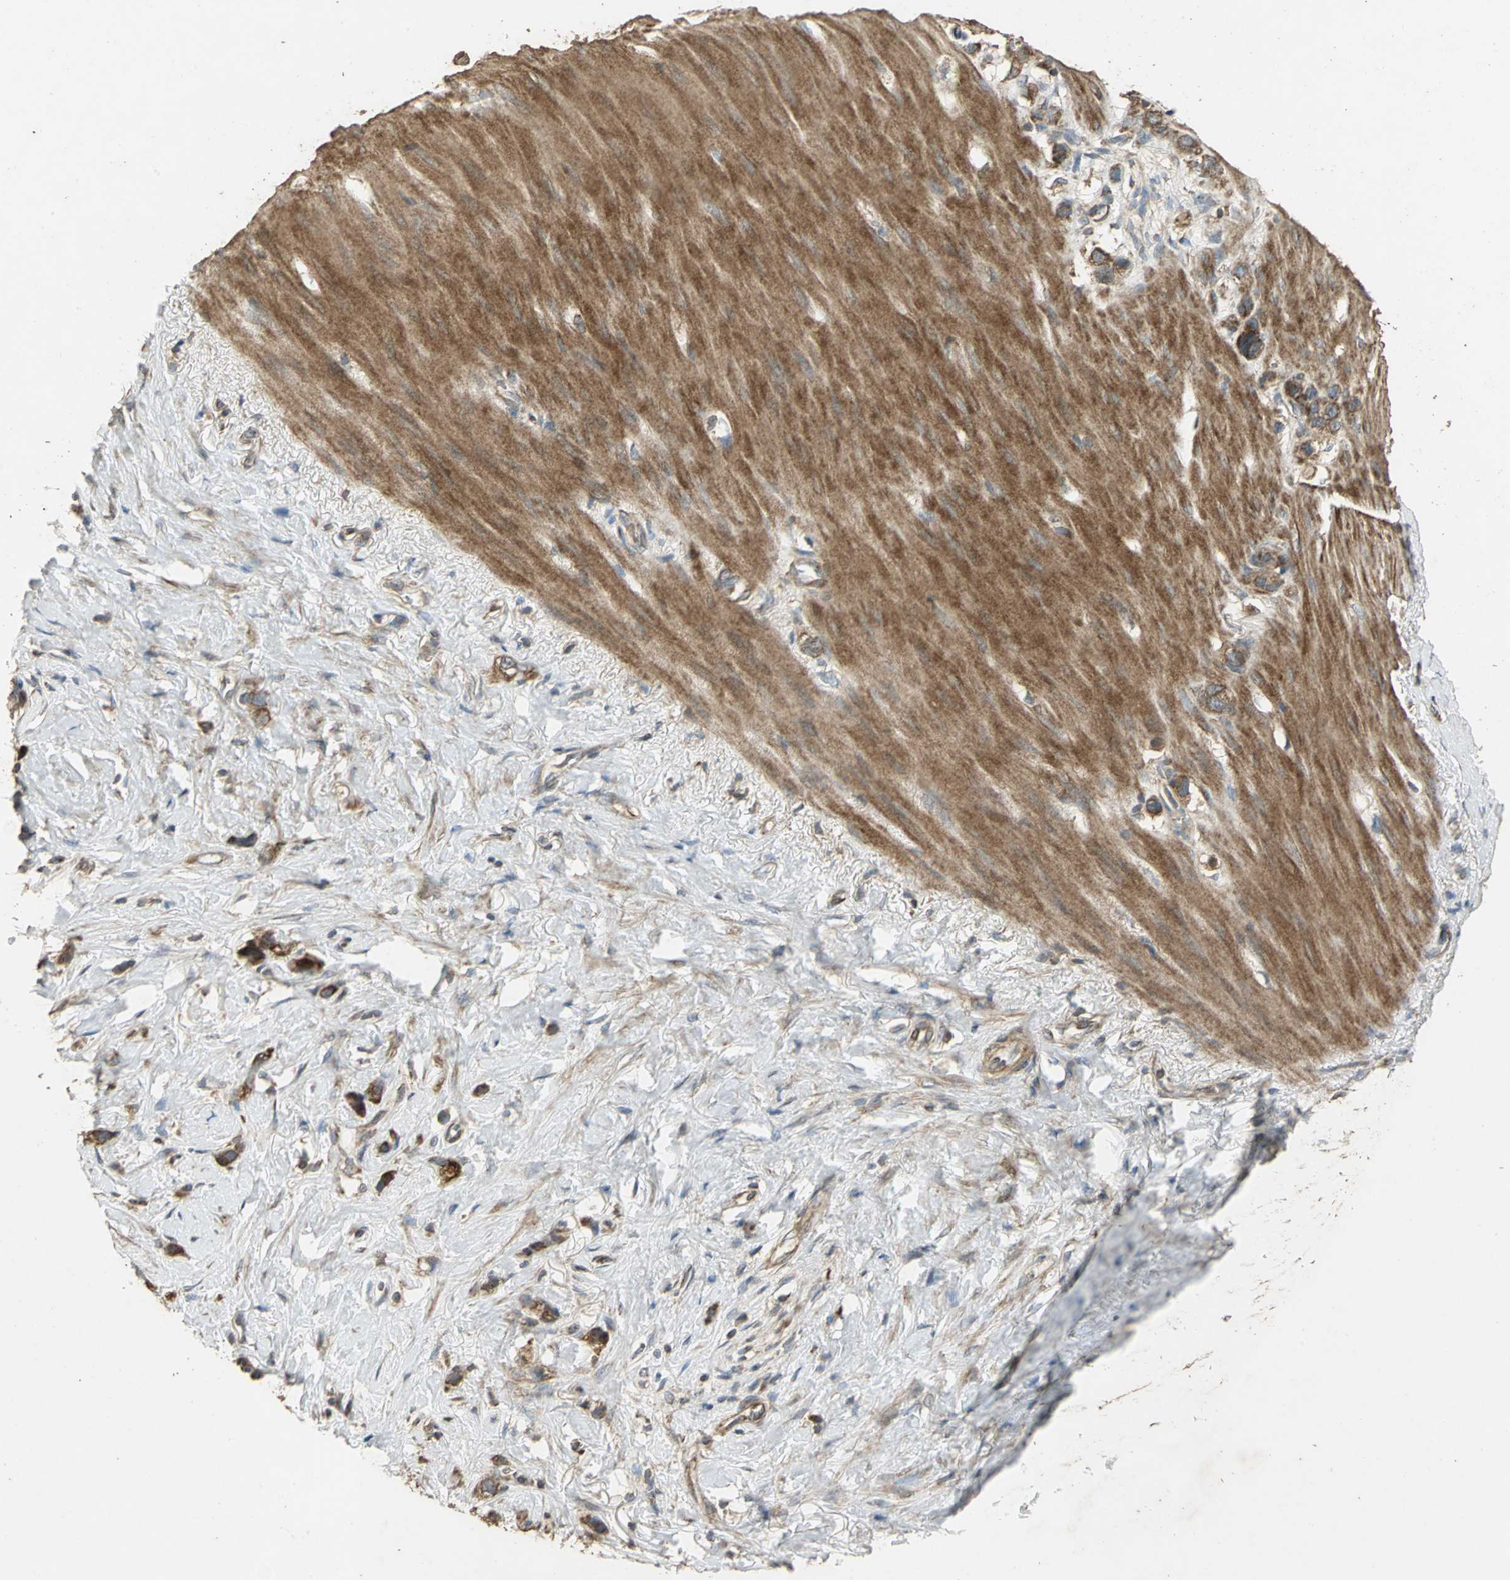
{"staining": {"intensity": "strong", "quantity": ">75%", "location": "cytoplasmic/membranous"}, "tissue": "stomach cancer", "cell_type": "Tumor cells", "image_type": "cancer", "snomed": [{"axis": "morphology", "description": "Normal tissue, NOS"}, {"axis": "morphology", "description": "Adenocarcinoma, NOS"}, {"axis": "morphology", "description": "Adenocarcinoma, High grade"}, {"axis": "topography", "description": "Stomach, upper"}, {"axis": "topography", "description": "Stomach"}], "caption": "Immunohistochemistry (IHC) of human adenocarcinoma (high-grade) (stomach) reveals high levels of strong cytoplasmic/membranous positivity in about >75% of tumor cells. (DAB IHC with brightfield microscopy, high magnification).", "gene": "KANK1", "patient": {"sex": "female", "age": 65}}